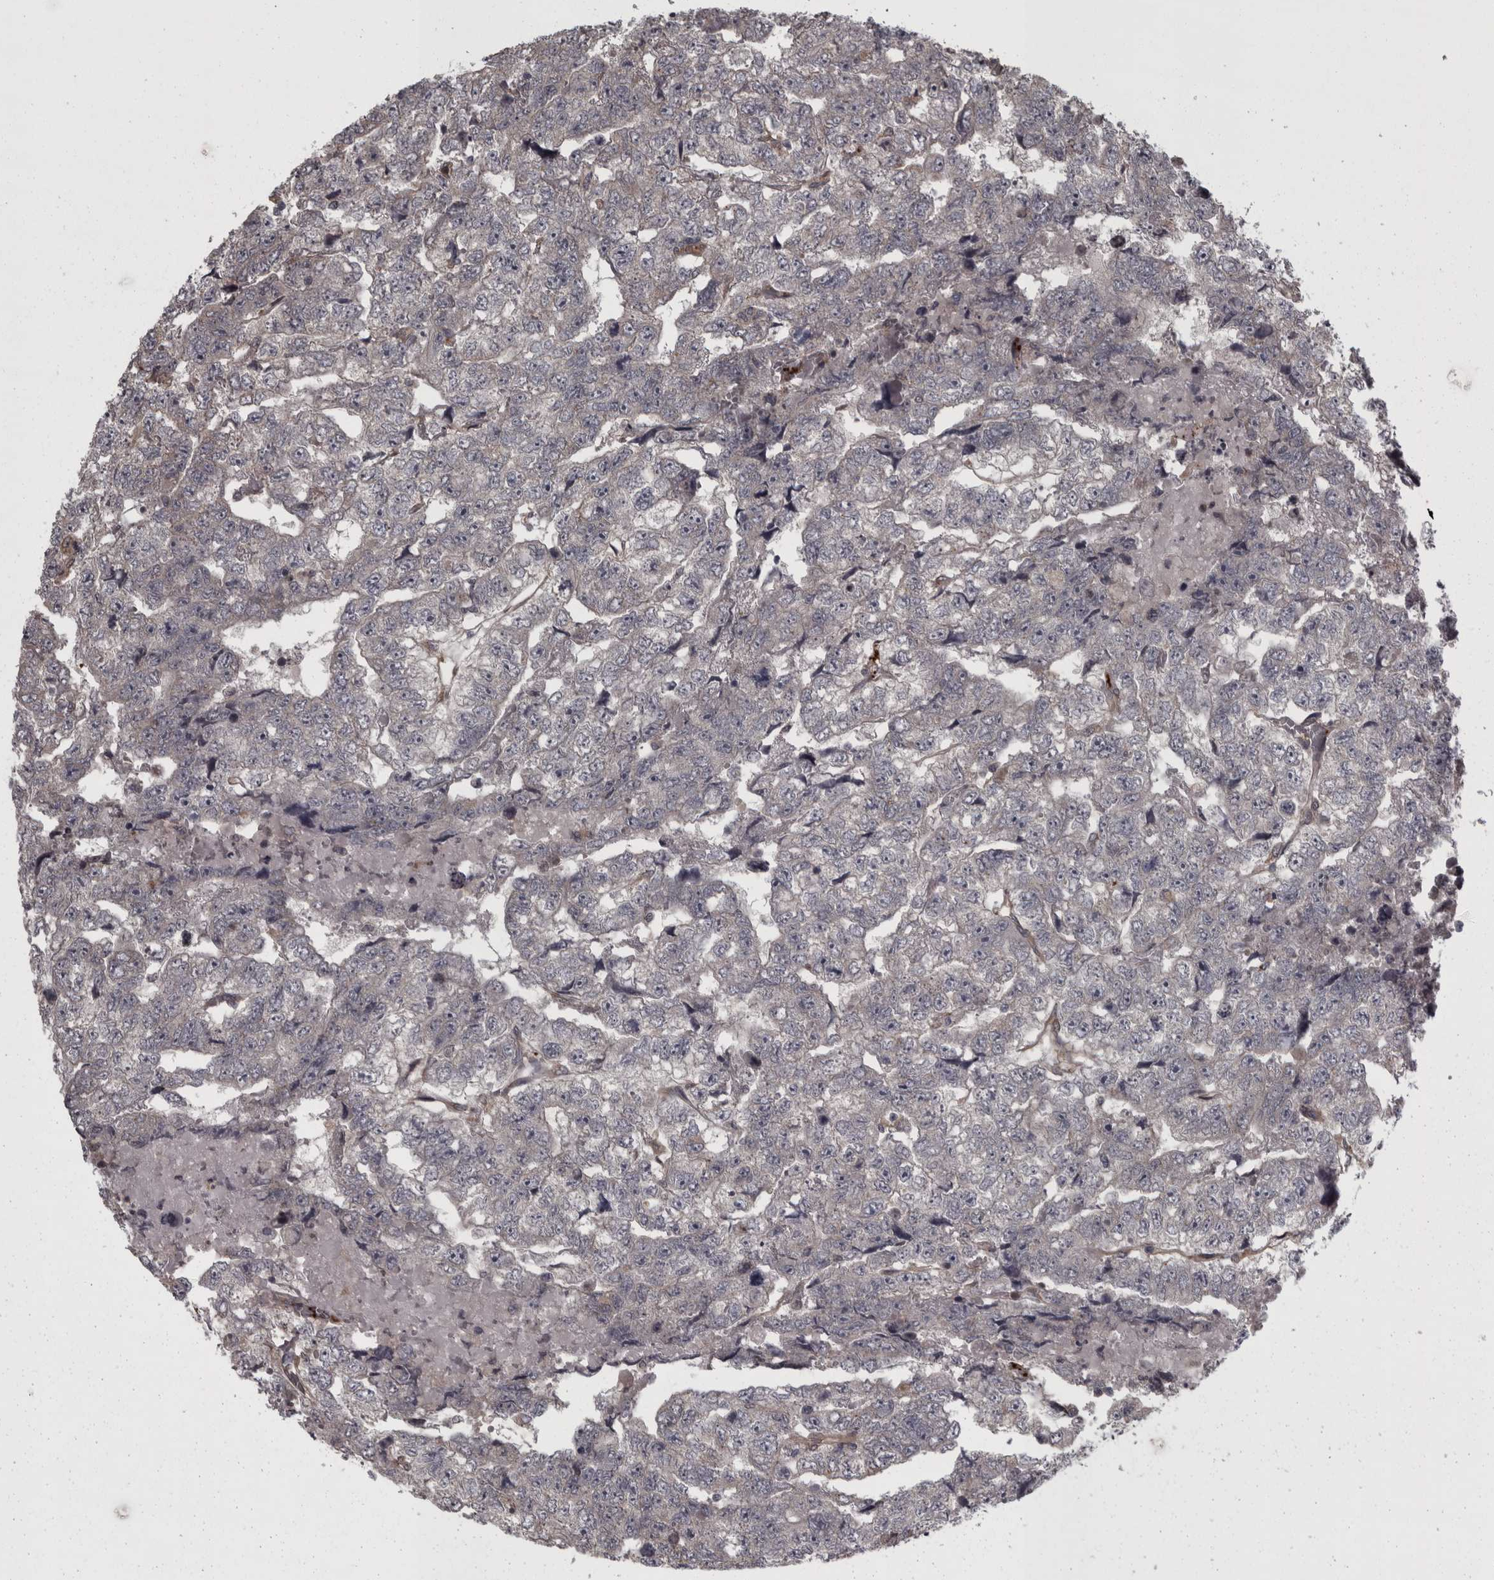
{"staining": {"intensity": "negative", "quantity": "none", "location": "none"}, "tissue": "testis cancer", "cell_type": "Tumor cells", "image_type": "cancer", "snomed": [{"axis": "morphology", "description": "Carcinoma, Embryonal, NOS"}, {"axis": "topography", "description": "Testis"}], "caption": "IHC of embryonal carcinoma (testis) displays no positivity in tumor cells. Brightfield microscopy of immunohistochemistry stained with DAB (3,3'-diaminobenzidine) (brown) and hematoxylin (blue), captured at high magnification.", "gene": "RSU1", "patient": {"sex": "male", "age": 36}}